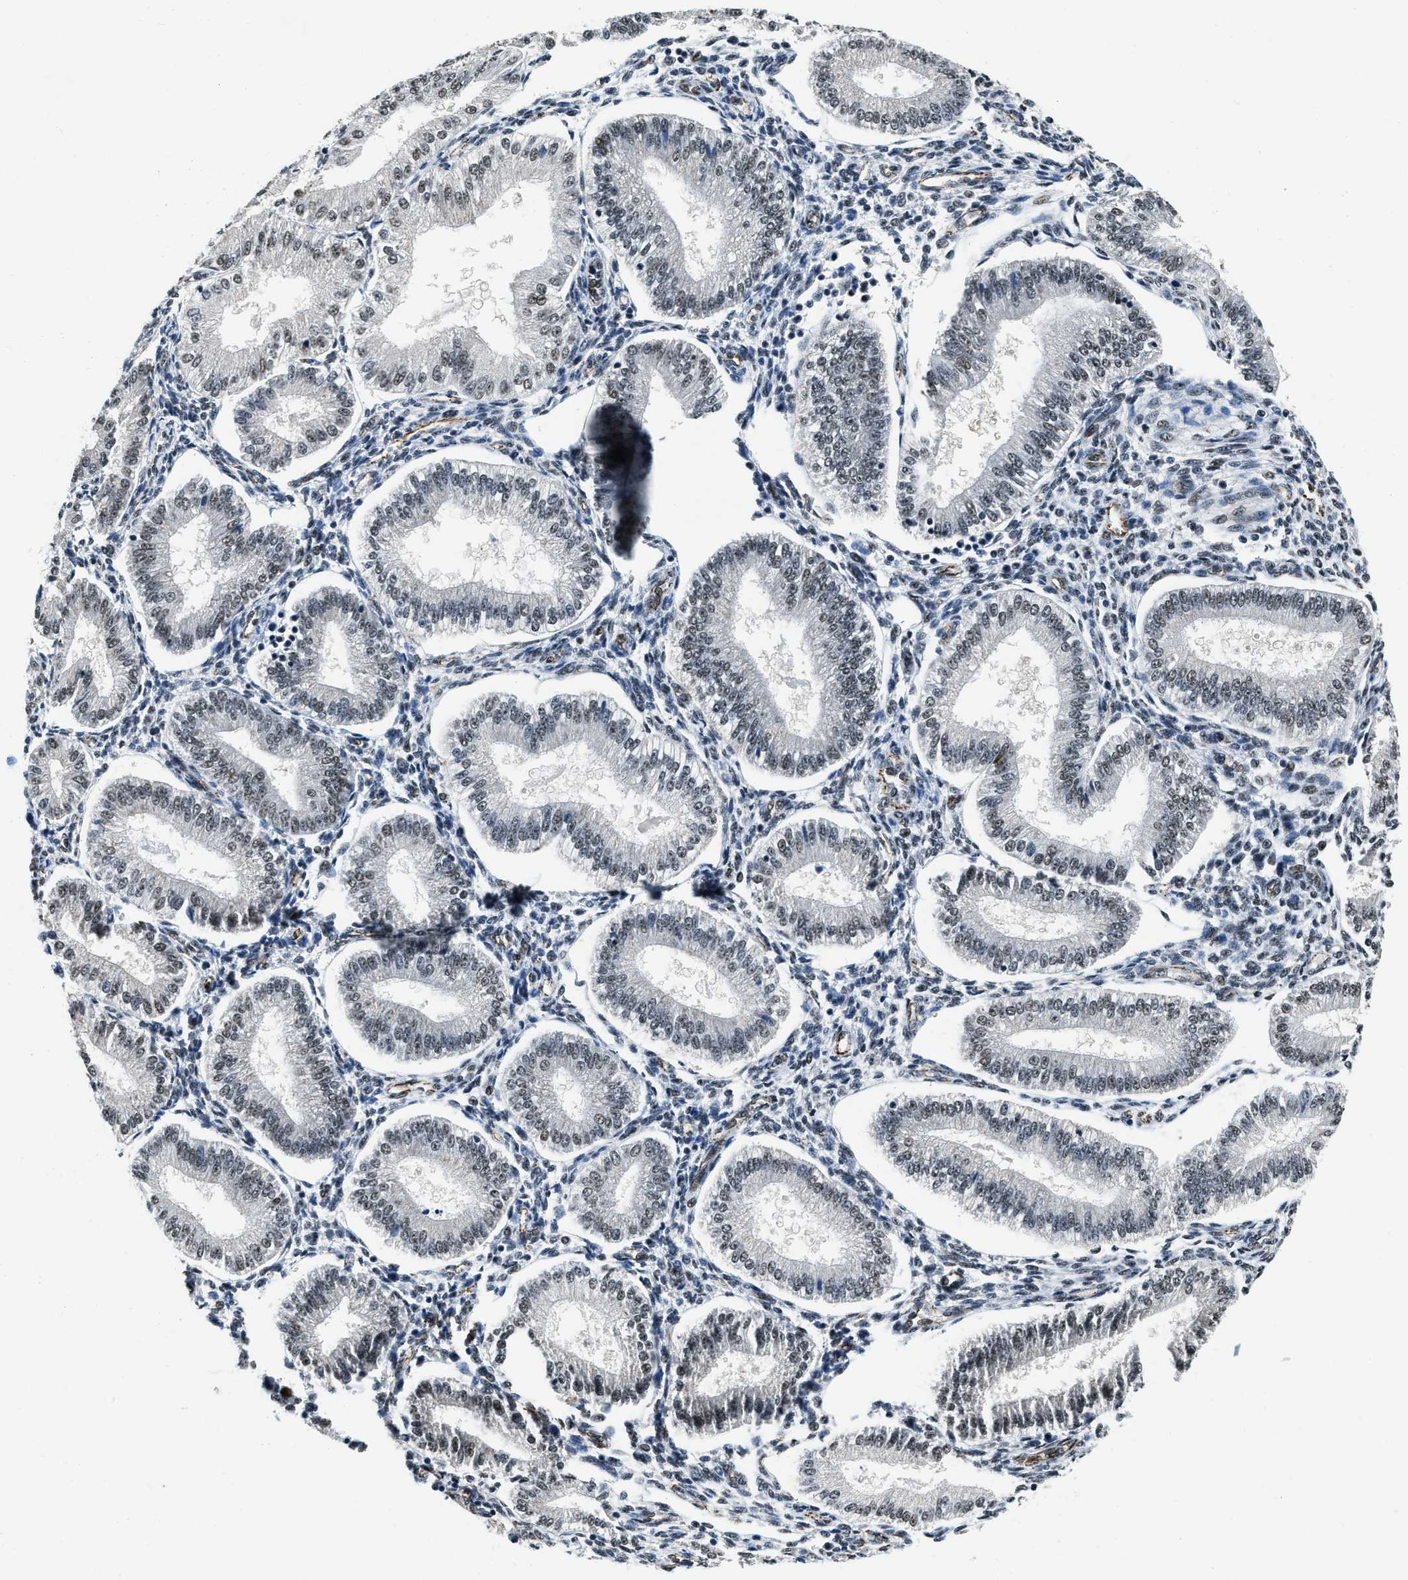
{"staining": {"intensity": "weak", "quantity": "<25%", "location": "nuclear"}, "tissue": "endometrium", "cell_type": "Cells in endometrial stroma", "image_type": "normal", "snomed": [{"axis": "morphology", "description": "Normal tissue, NOS"}, {"axis": "topography", "description": "Endometrium"}], "caption": "An image of human endometrium is negative for staining in cells in endometrial stroma. (Brightfield microscopy of DAB (3,3'-diaminobenzidine) immunohistochemistry (IHC) at high magnification).", "gene": "CCNE1", "patient": {"sex": "female", "age": 39}}